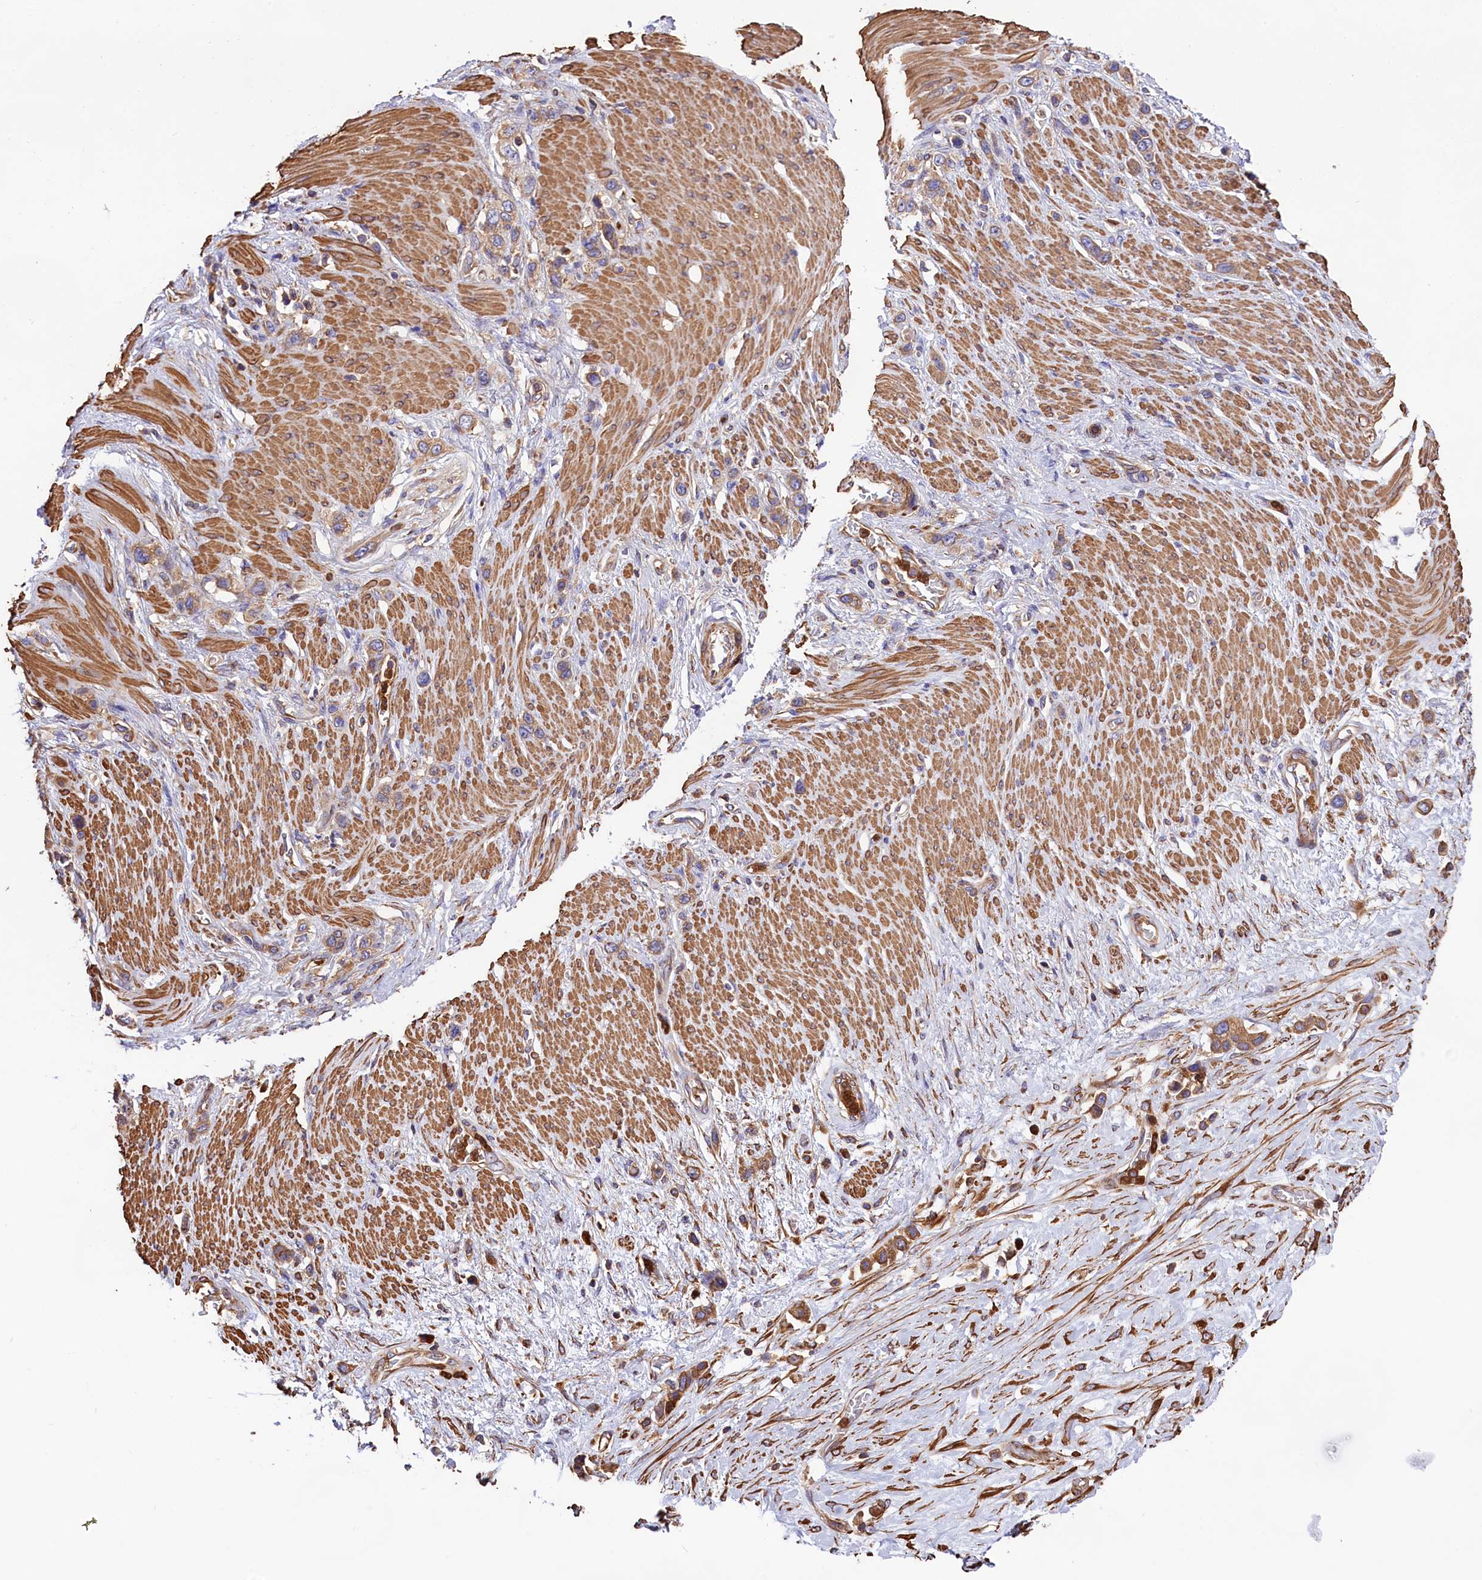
{"staining": {"intensity": "moderate", "quantity": "<25%", "location": "cytoplasmic/membranous"}, "tissue": "stomach cancer", "cell_type": "Tumor cells", "image_type": "cancer", "snomed": [{"axis": "morphology", "description": "Adenocarcinoma, NOS"}, {"axis": "morphology", "description": "Adenocarcinoma, High grade"}, {"axis": "topography", "description": "Stomach, upper"}, {"axis": "topography", "description": "Stomach, lower"}], "caption": "Protein expression analysis of human adenocarcinoma (high-grade) (stomach) reveals moderate cytoplasmic/membranous staining in approximately <25% of tumor cells. (DAB (3,3'-diaminobenzidine) IHC, brown staining for protein, blue staining for nuclei).", "gene": "GYS1", "patient": {"sex": "female", "age": 65}}